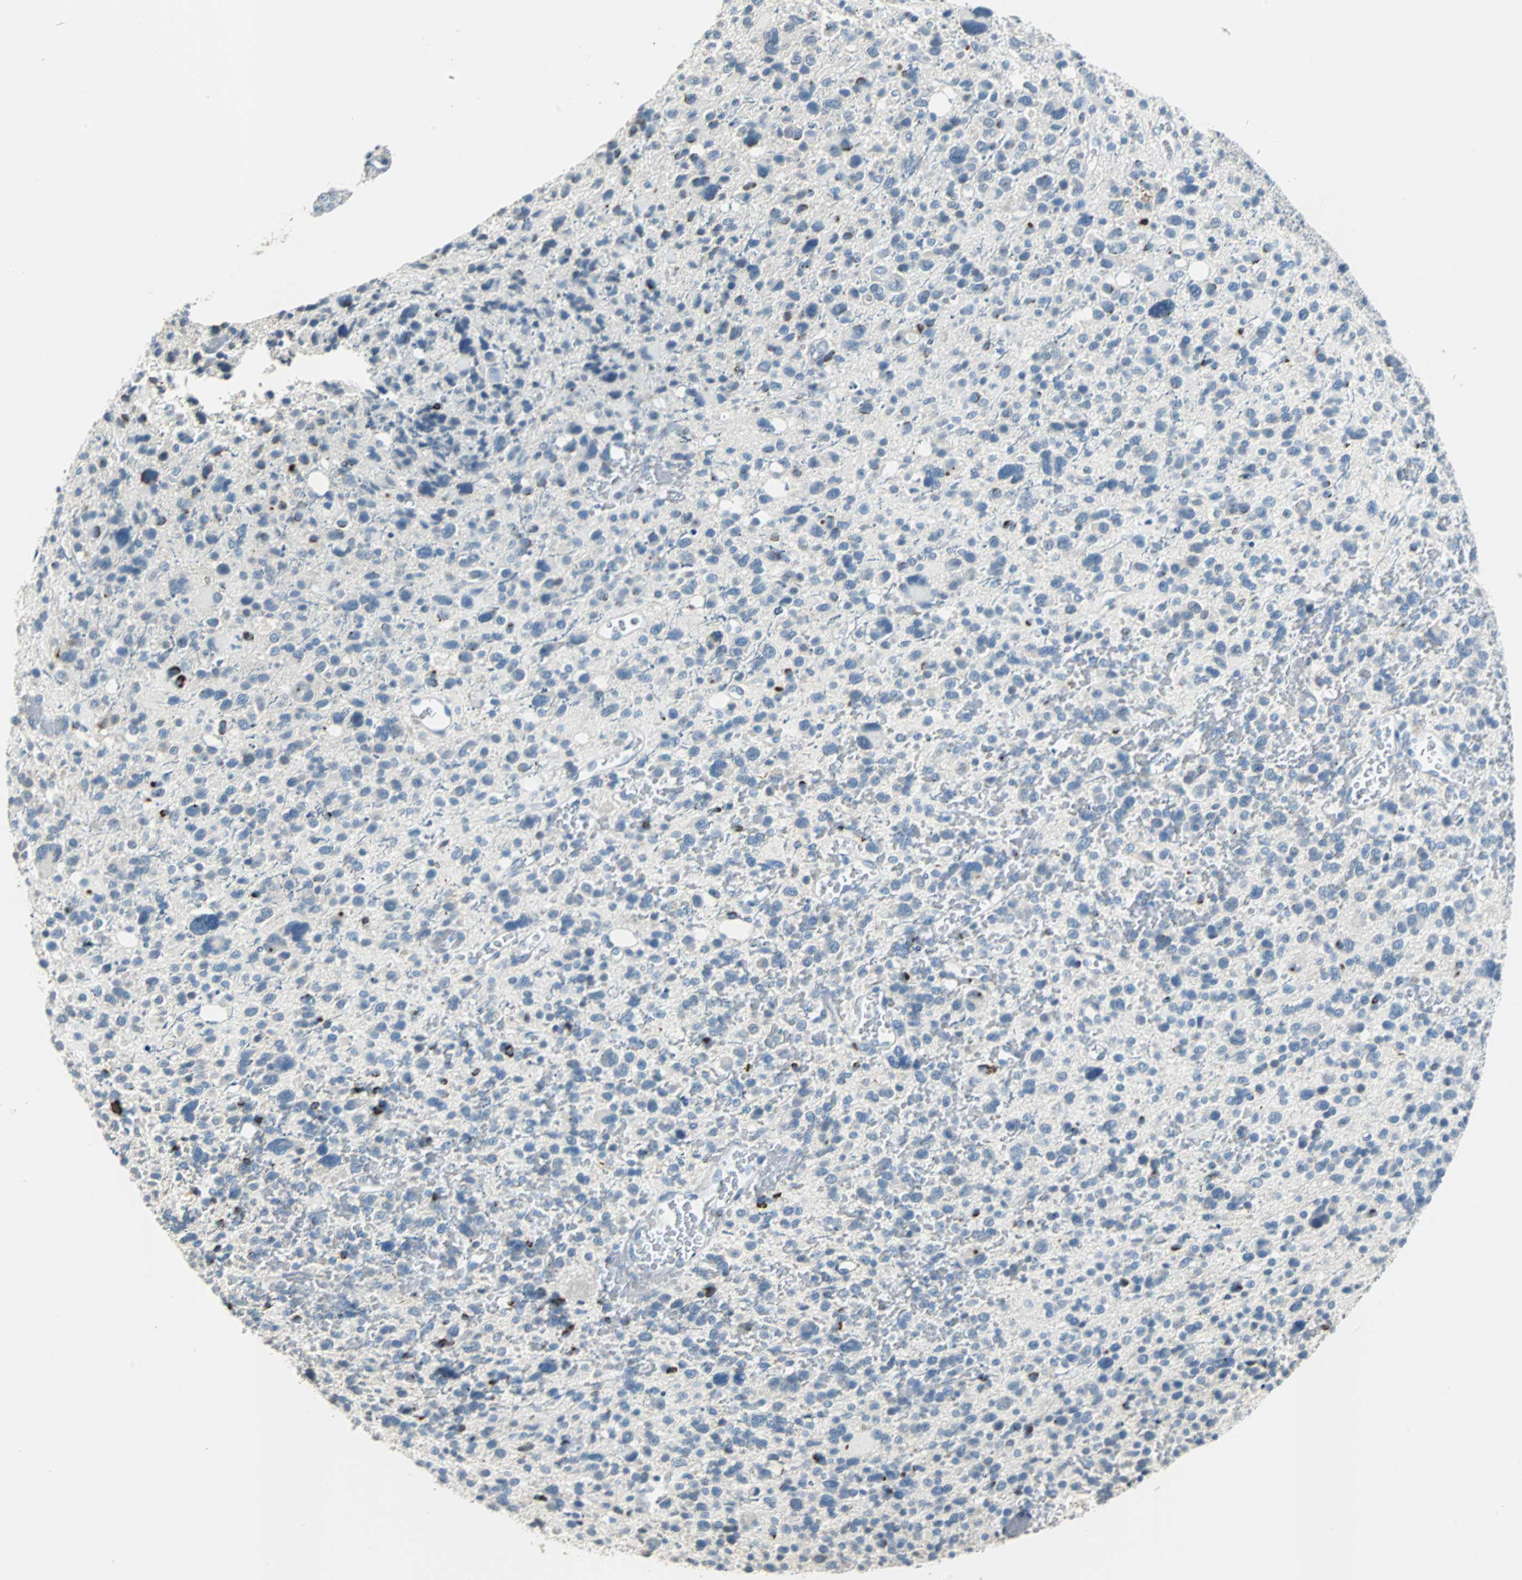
{"staining": {"intensity": "negative", "quantity": "none", "location": "none"}, "tissue": "glioma", "cell_type": "Tumor cells", "image_type": "cancer", "snomed": [{"axis": "morphology", "description": "Glioma, malignant, High grade"}, {"axis": "topography", "description": "Brain"}], "caption": "An IHC photomicrograph of high-grade glioma (malignant) is shown. There is no staining in tumor cells of high-grade glioma (malignant).", "gene": "MUC7", "patient": {"sex": "male", "age": 48}}